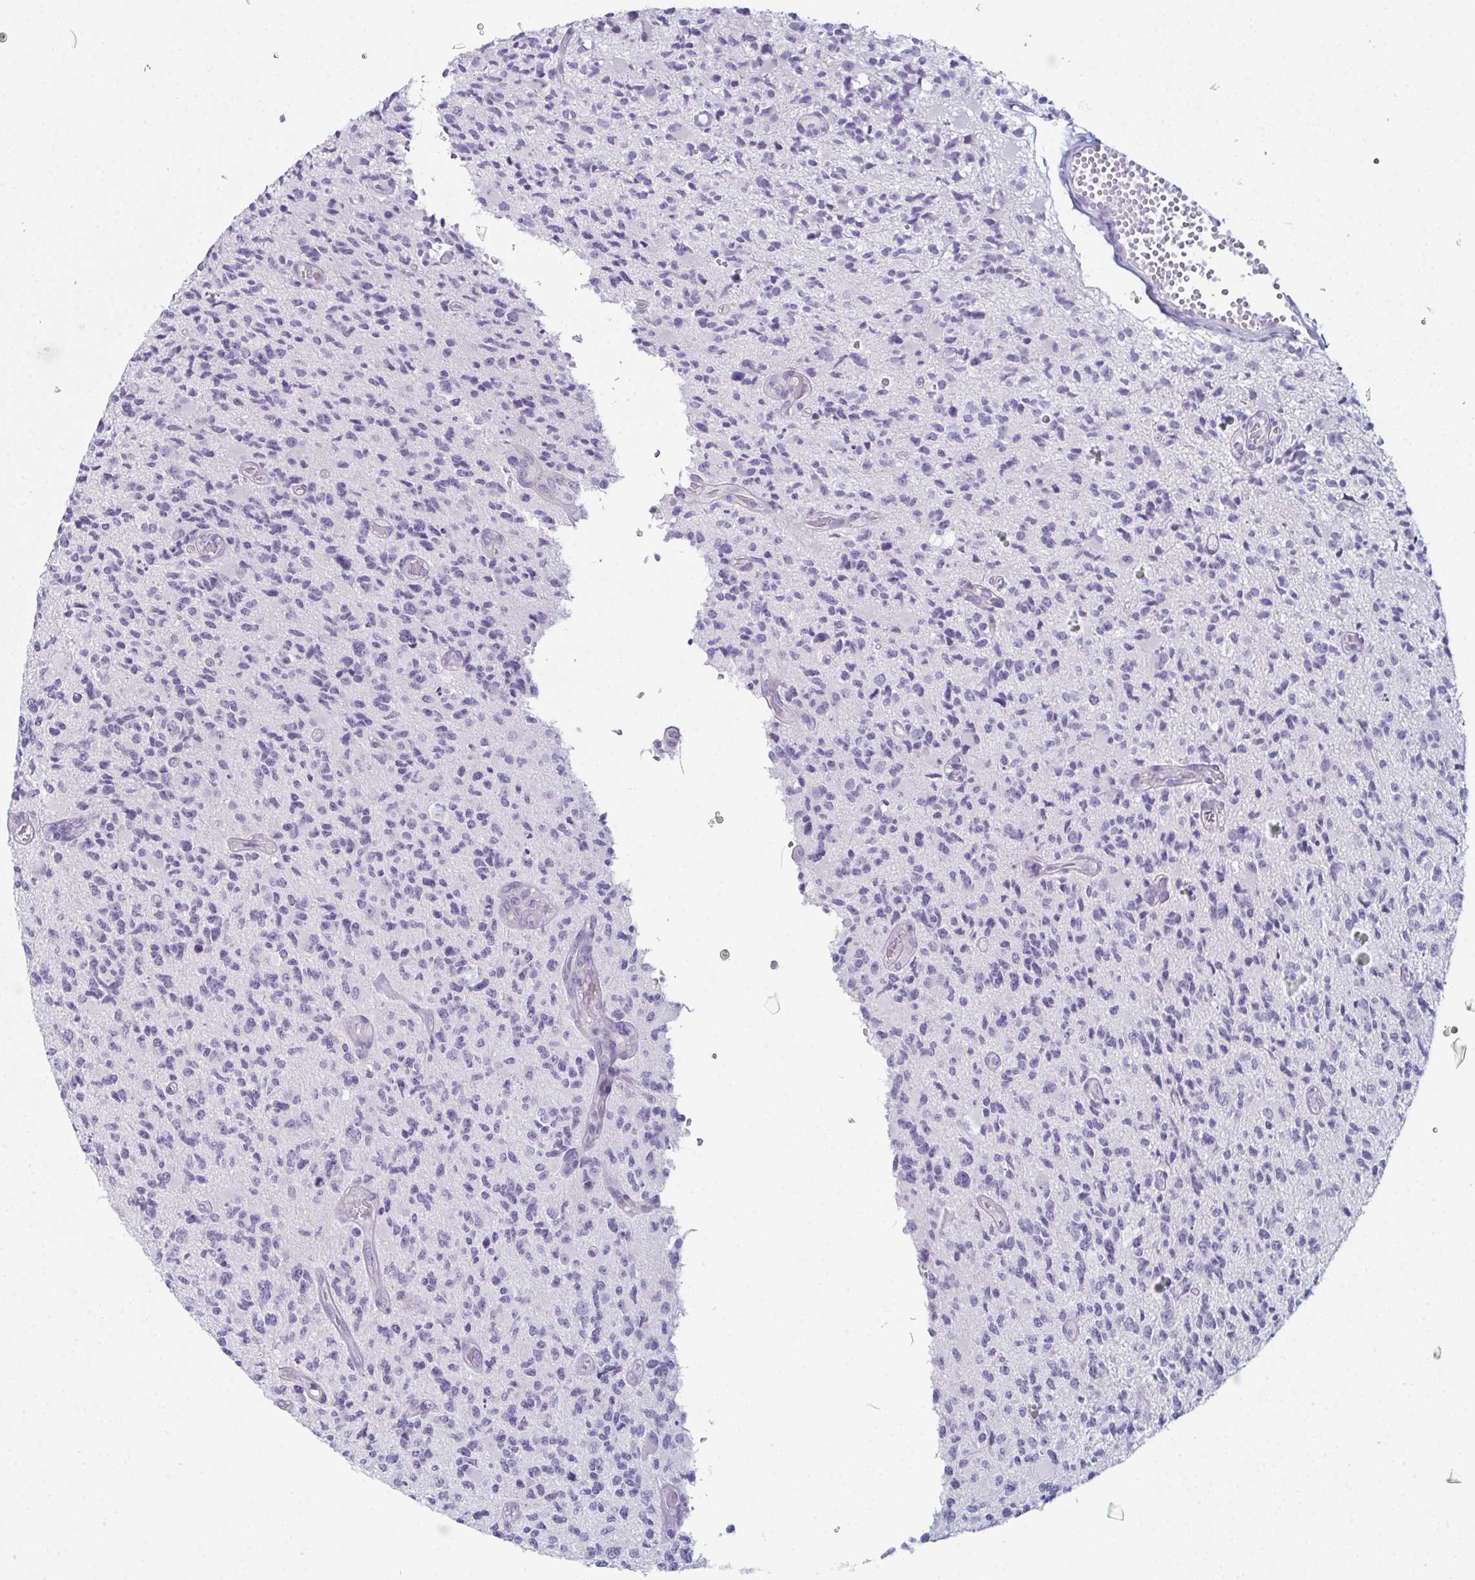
{"staining": {"intensity": "negative", "quantity": "none", "location": "none"}, "tissue": "glioma", "cell_type": "Tumor cells", "image_type": "cancer", "snomed": [{"axis": "morphology", "description": "Glioma, malignant, High grade"}, {"axis": "topography", "description": "Brain"}], "caption": "This image is of glioma stained with immunohistochemistry to label a protein in brown with the nuclei are counter-stained blue. There is no positivity in tumor cells.", "gene": "ENKUR", "patient": {"sex": "female", "age": 63}}